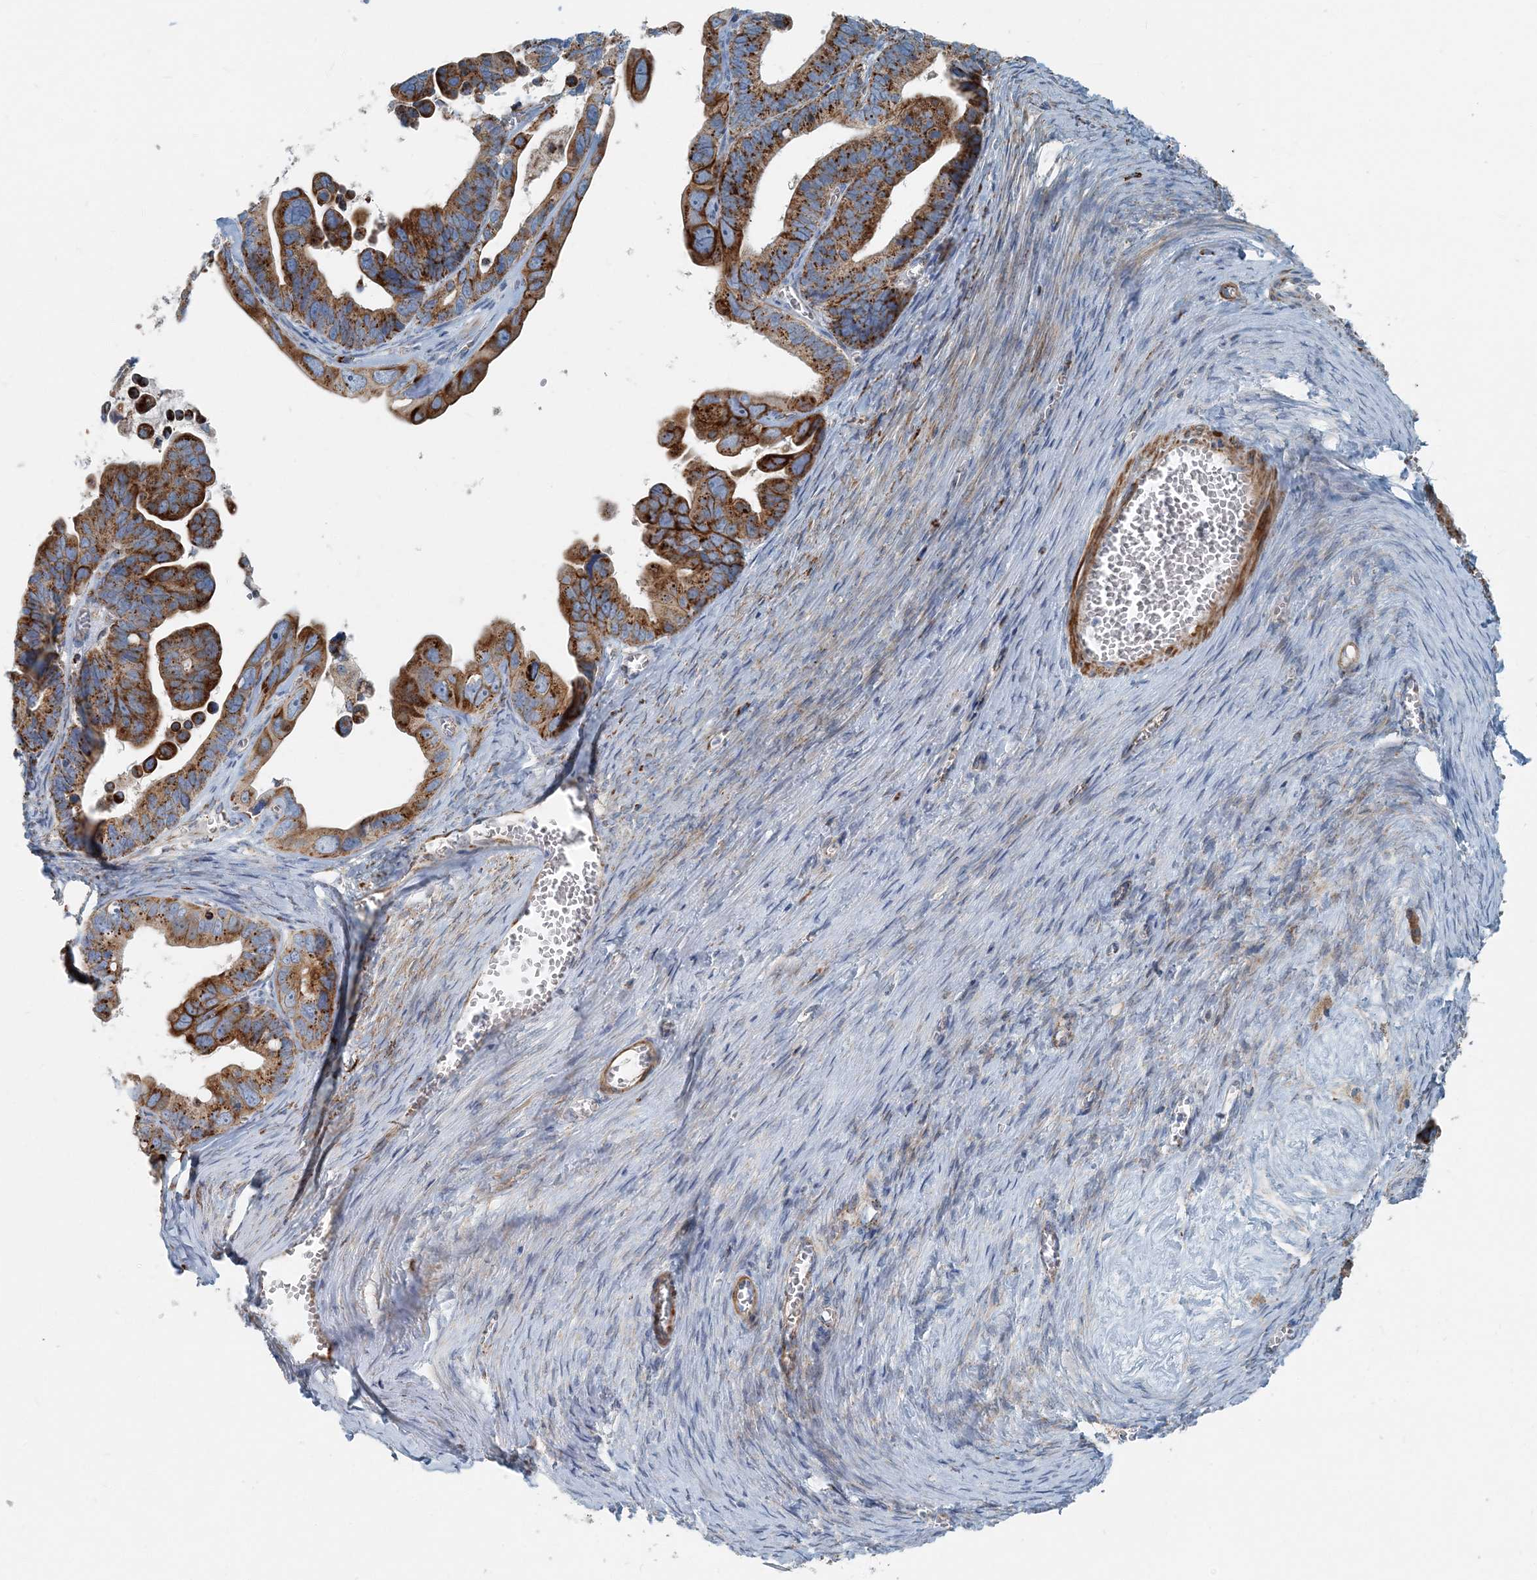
{"staining": {"intensity": "strong", "quantity": ">75%", "location": "cytoplasmic/membranous"}, "tissue": "ovarian cancer", "cell_type": "Tumor cells", "image_type": "cancer", "snomed": [{"axis": "morphology", "description": "Cystadenocarcinoma, serous, NOS"}, {"axis": "topography", "description": "Ovary"}], "caption": "Approximately >75% of tumor cells in human ovarian cancer exhibit strong cytoplasmic/membranous protein staining as visualized by brown immunohistochemical staining.", "gene": "INTU", "patient": {"sex": "female", "age": 56}}